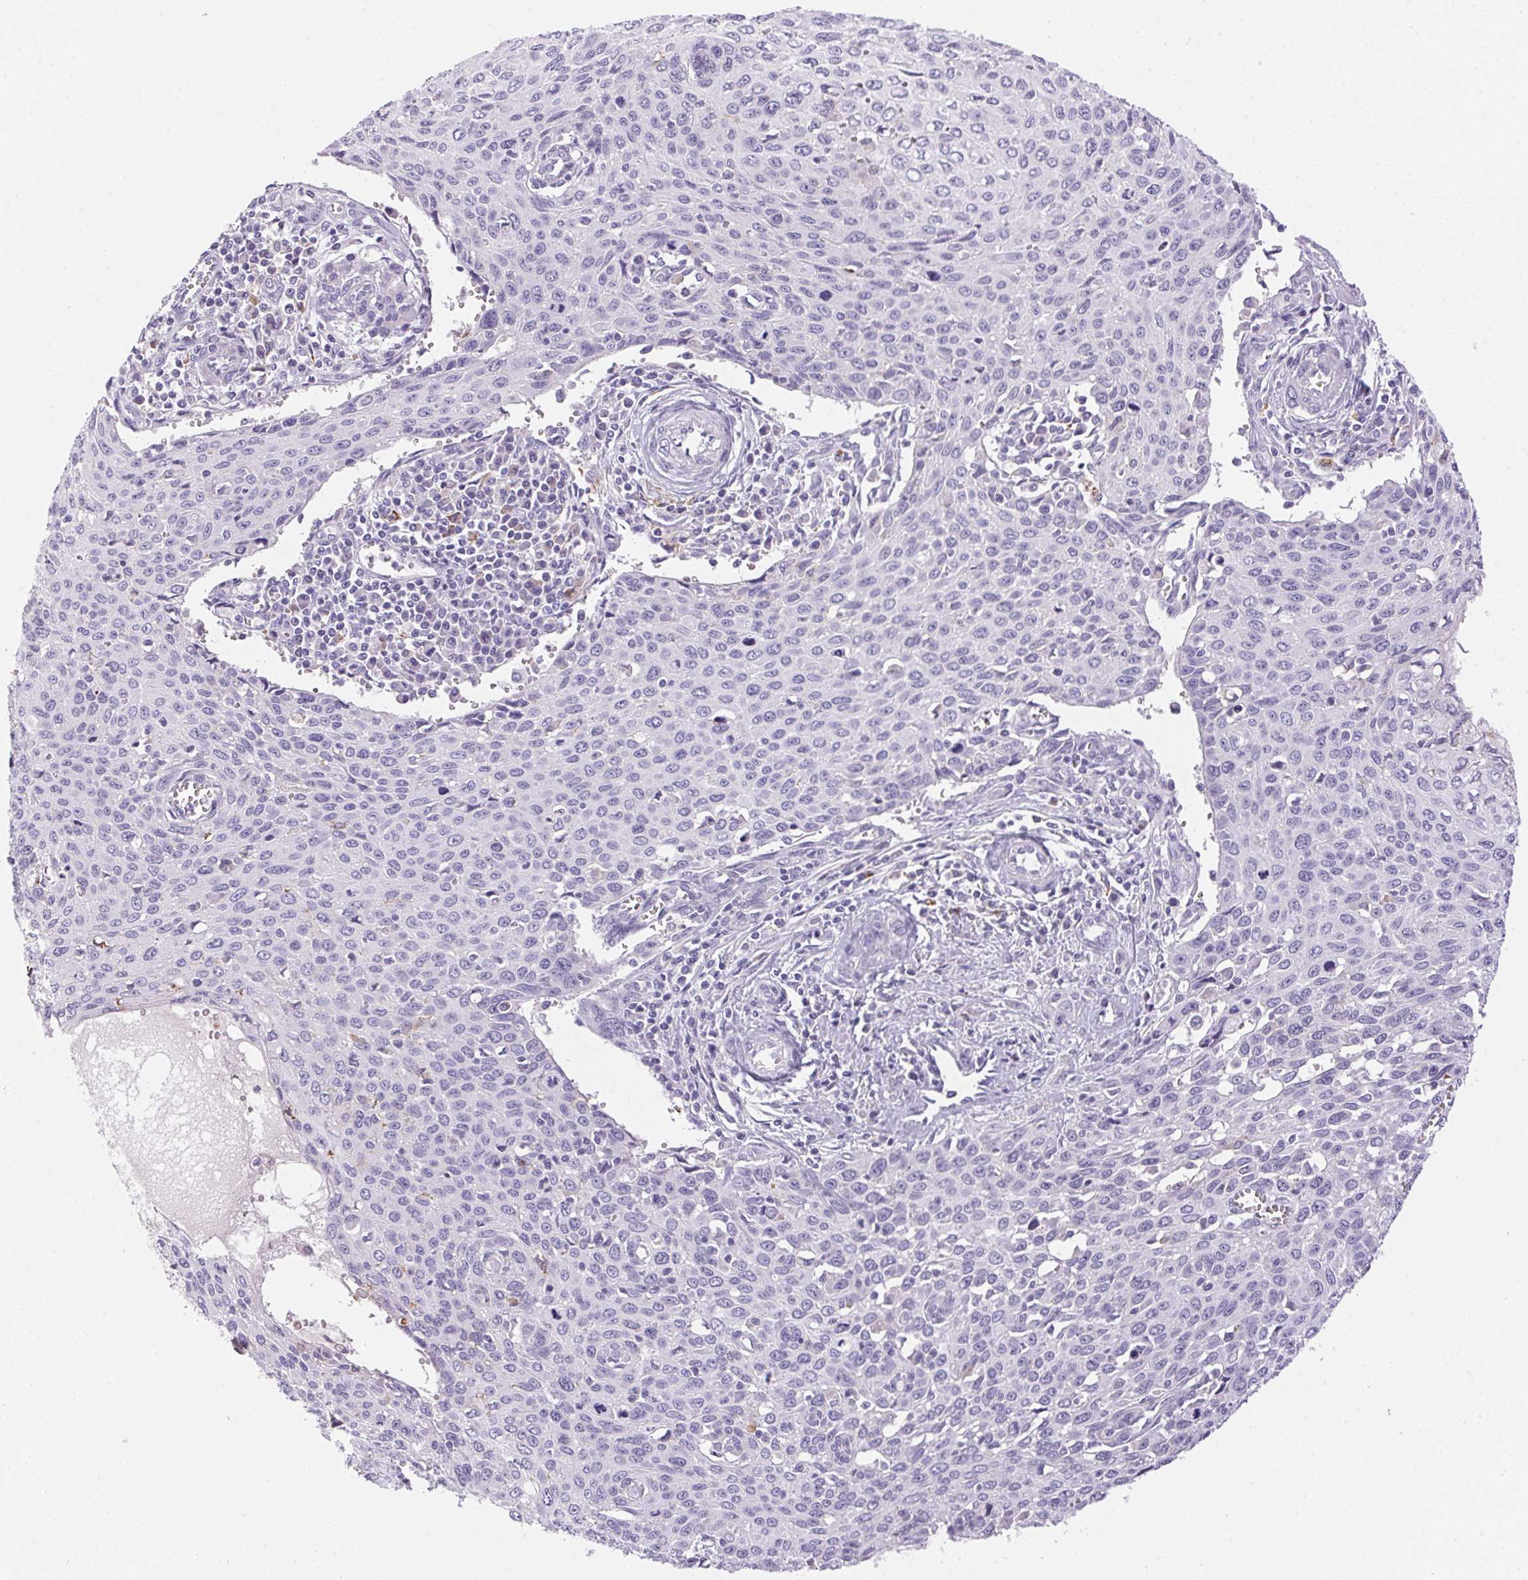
{"staining": {"intensity": "negative", "quantity": "none", "location": "none"}, "tissue": "cervical cancer", "cell_type": "Tumor cells", "image_type": "cancer", "snomed": [{"axis": "morphology", "description": "Squamous cell carcinoma, NOS"}, {"axis": "topography", "description": "Cervix"}], "caption": "Immunohistochemistry (IHC) image of squamous cell carcinoma (cervical) stained for a protein (brown), which reveals no staining in tumor cells.", "gene": "PNLIPRP3", "patient": {"sex": "female", "age": 38}}